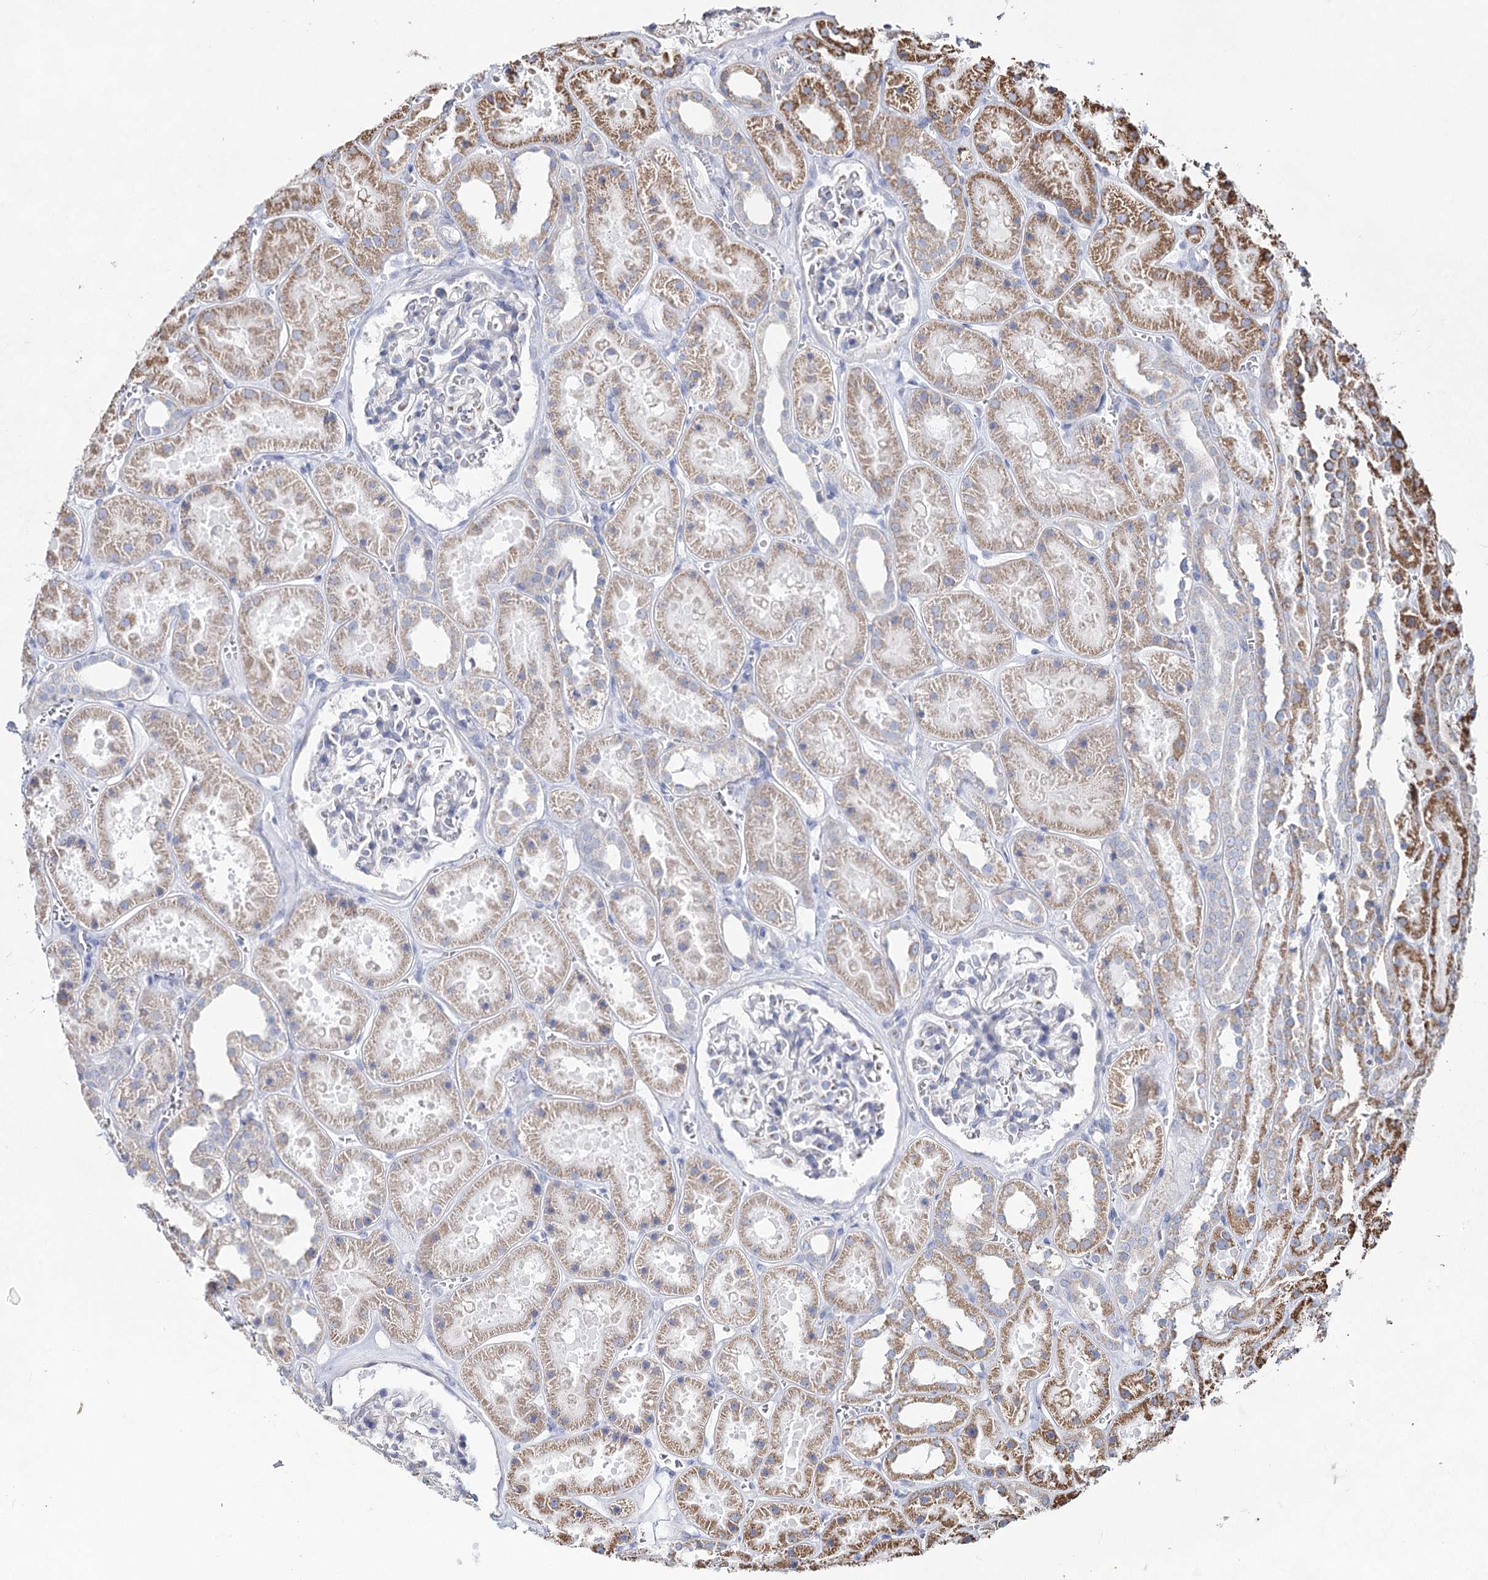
{"staining": {"intensity": "negative", "quantity": "none", "location": "none"}, "tissue": "kidney", "cell_type": "Cells in glomeruli", "image_type": "normal", "snomed": [{"axis": "morphology", "description": "Normal tissue, NOS"}, {"axis": "topography", "description": "Kidney"}], "caption": "Cells in glomeruli are negative for protein expression in benign human kidney. (Stains: DAB (3,3'-diaminobenzidine) immunohistochemistry with hematoxylin counter stain, Microscopy: brightfield microscopy at high magnification).", "gene": "CCDC73", "patient": {"sex": "female", "age": 41}}